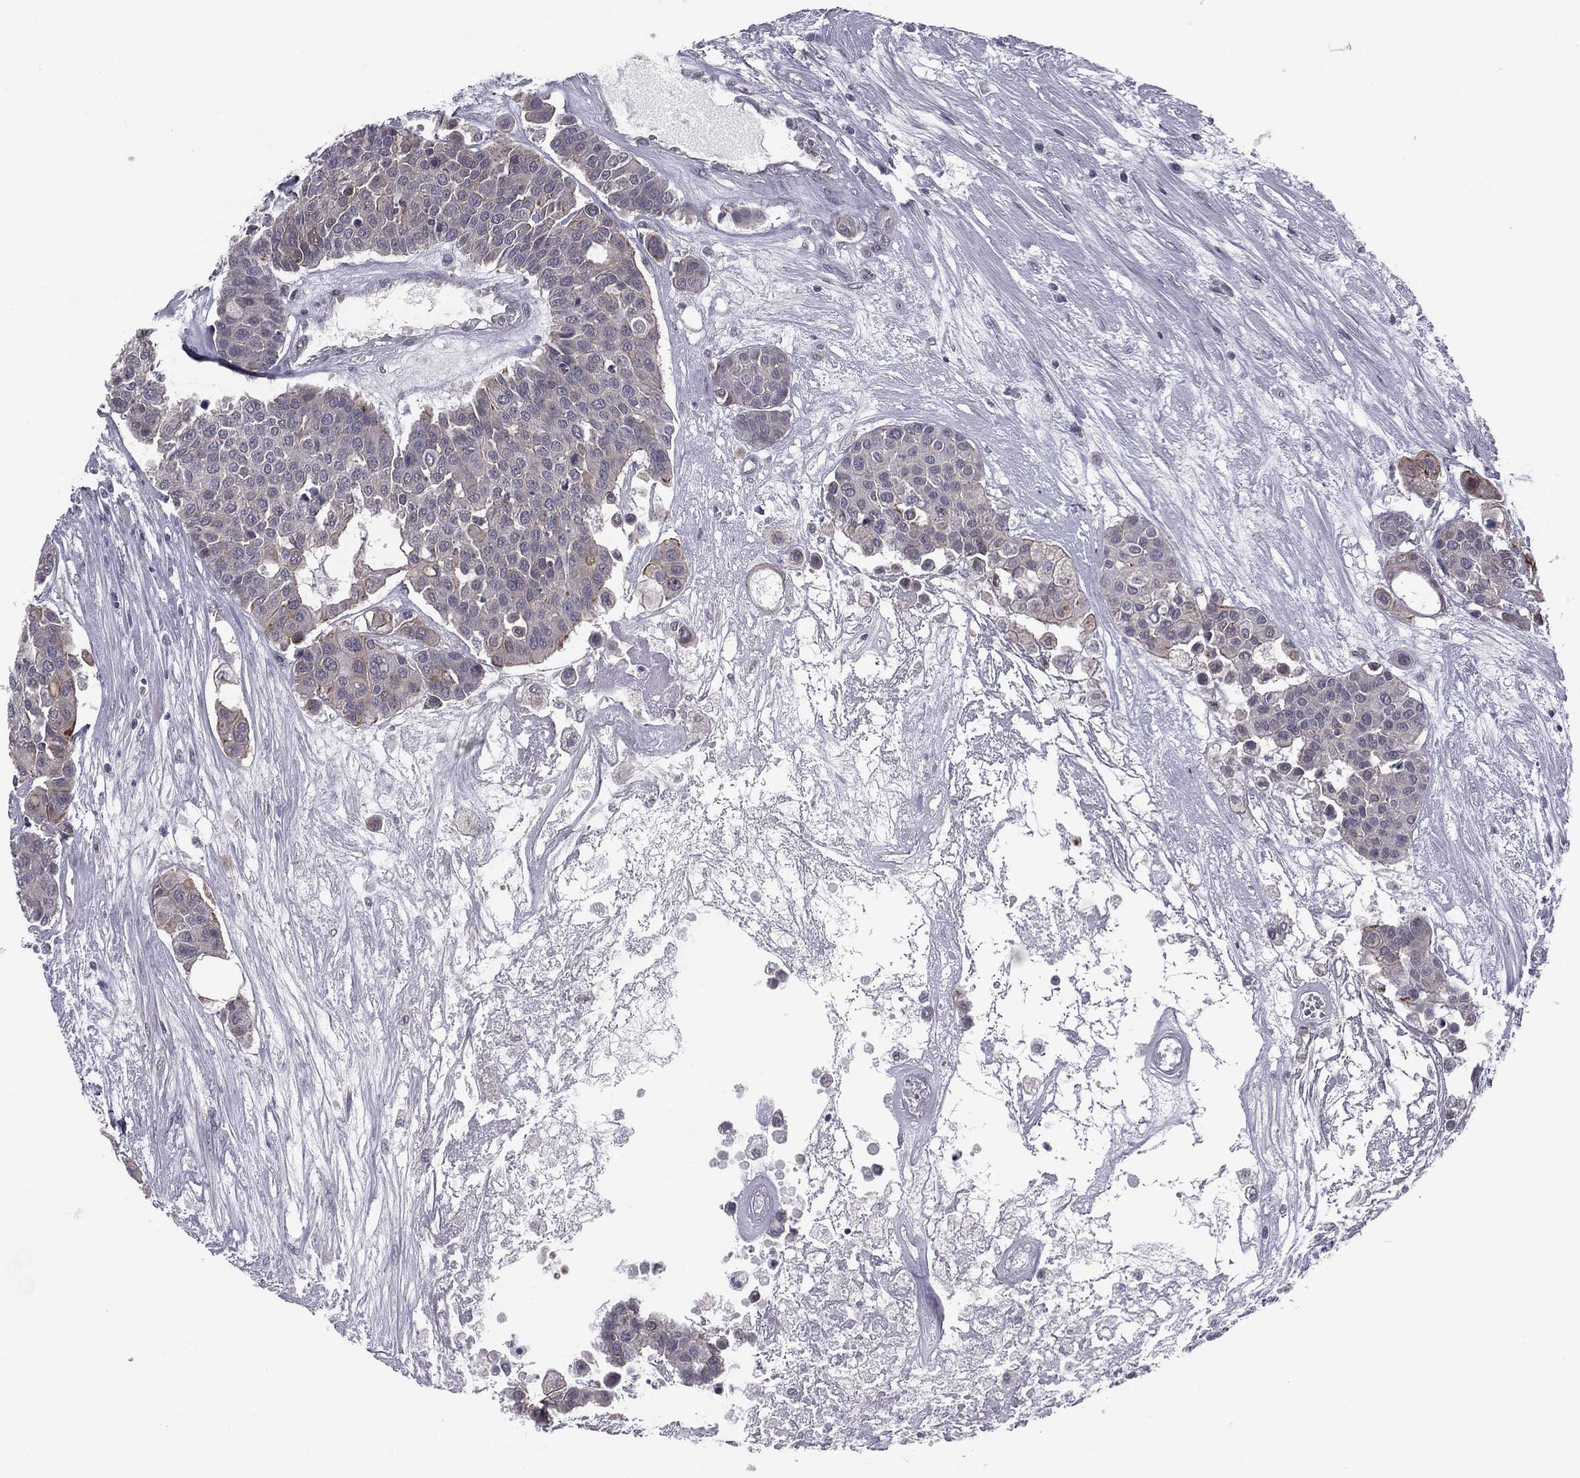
{"staining": {"intensity": "negative", "quantity": "none", "location": "none"}, "tissue": "carcinoid", "cell_type": "Tumor cells", "image_type": "cancer", "snomed": [{"axis": "morphology", "description": "Carcinoid, malignant, NOS"}, {"axis": "topography", "description": "Colon"}], "caption": "Immunohistochemistry of human carcinoid (malignant) shows no staining in tumor cells. (Stains: DAB immunohistochemistry with hematoxylin counter stain, Microscopy: brightfield microscopy at high magnification).", "gene": "ACTRT2", "patient": {"sex": "male", "age": 81}}